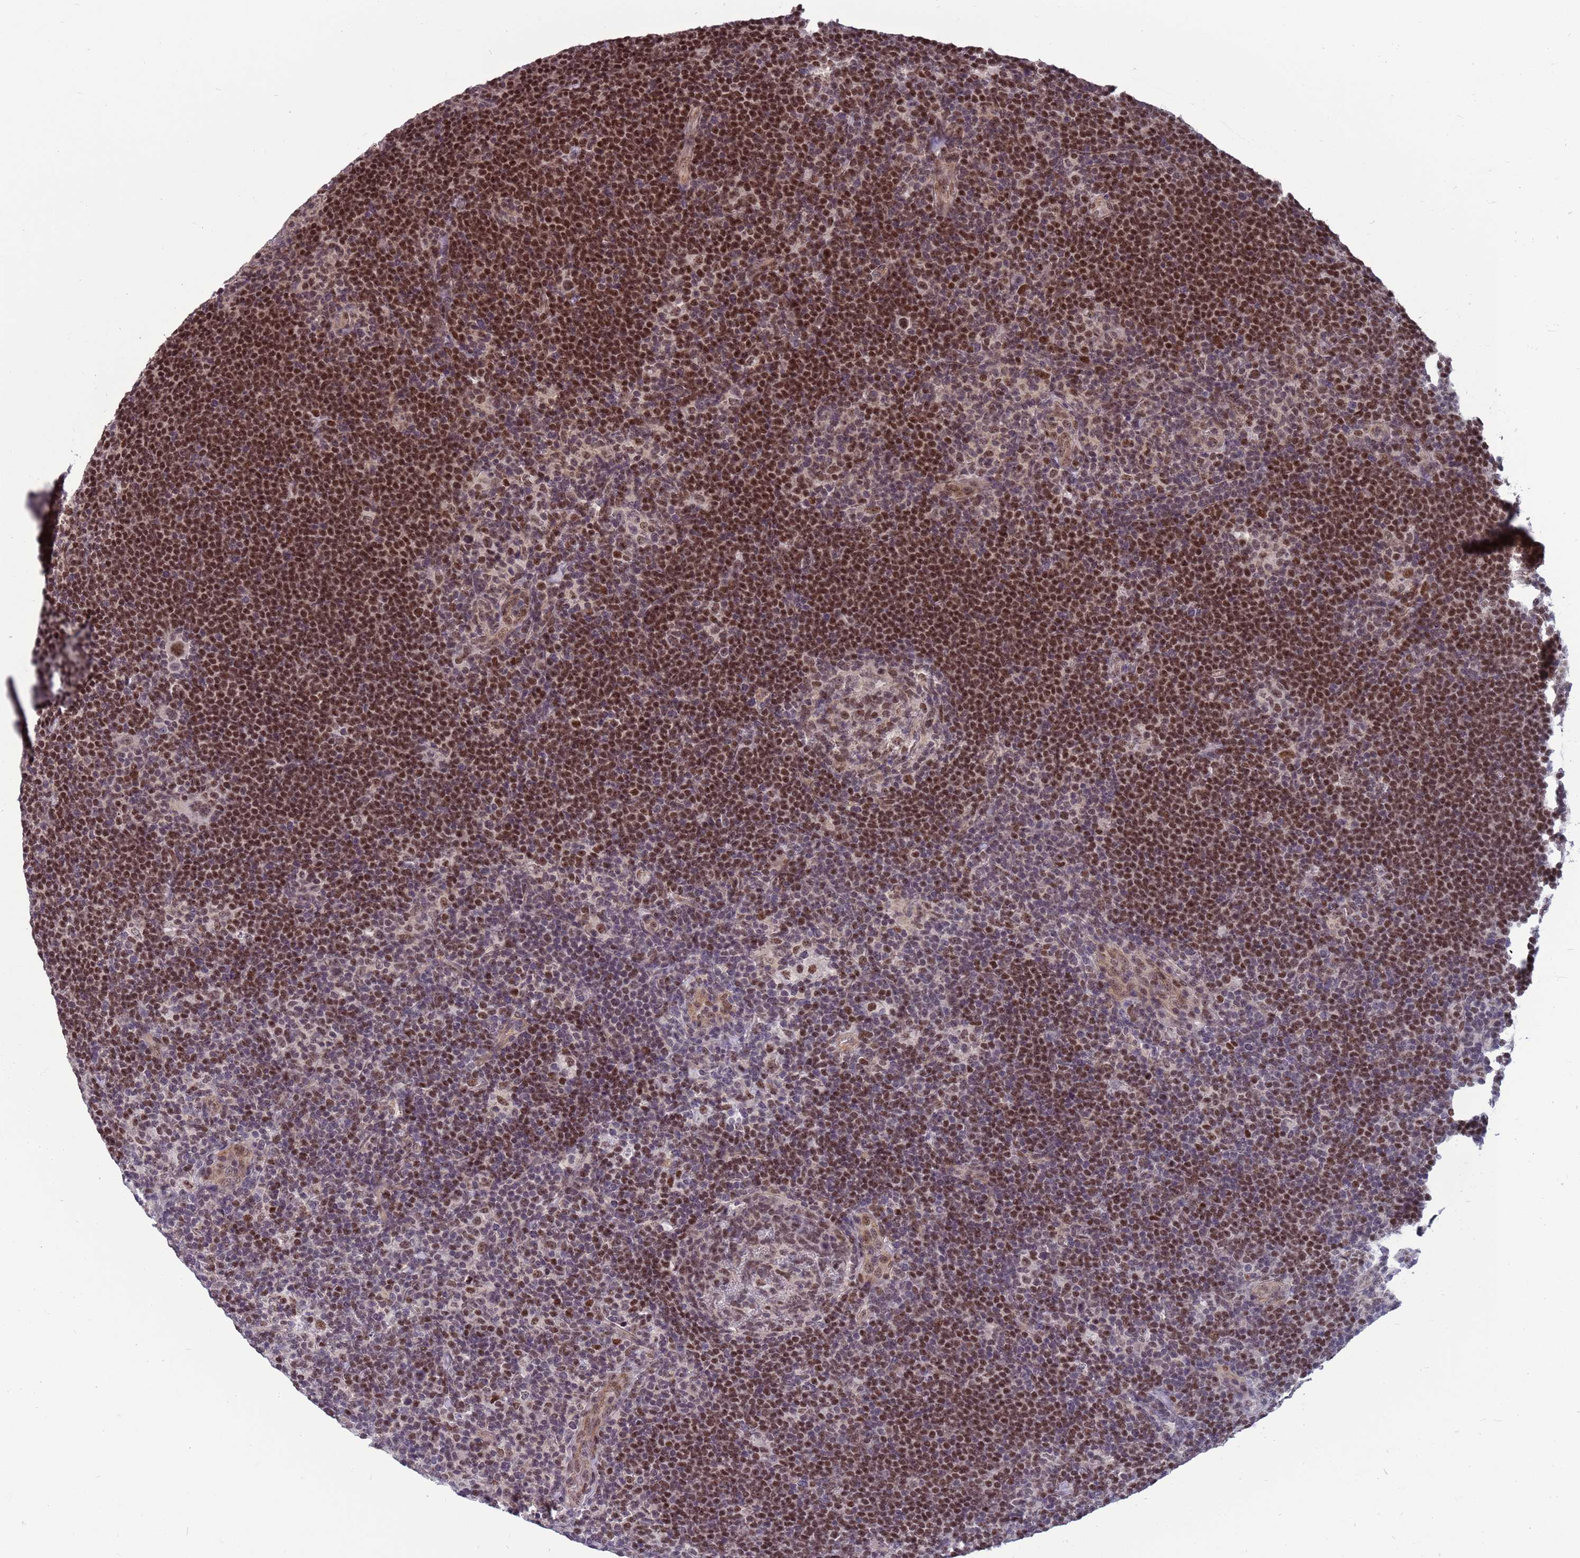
{"staining": {"intensity": "moderate", "quantity": ">75%", "location": "nuclear"}, "tissue": "lymphoma", "cell_type": "Tumor cells", "image_type": "cancer", "snomed": [{"axis": "morphology", "description": "Hodgkin's disease, NOS"}, {"axis": "topography", "description": "Lymph node"}], "caption": "Immunohistochemistry (IHC) photomicrograph of human lymphoma stained for a protein (brown), which demonstrates medium levels of moderate nuclear positivity in approximately >75% of tumor cells.", "gene": "NSL1", "patient": {"sex": "female", "age": 57}}